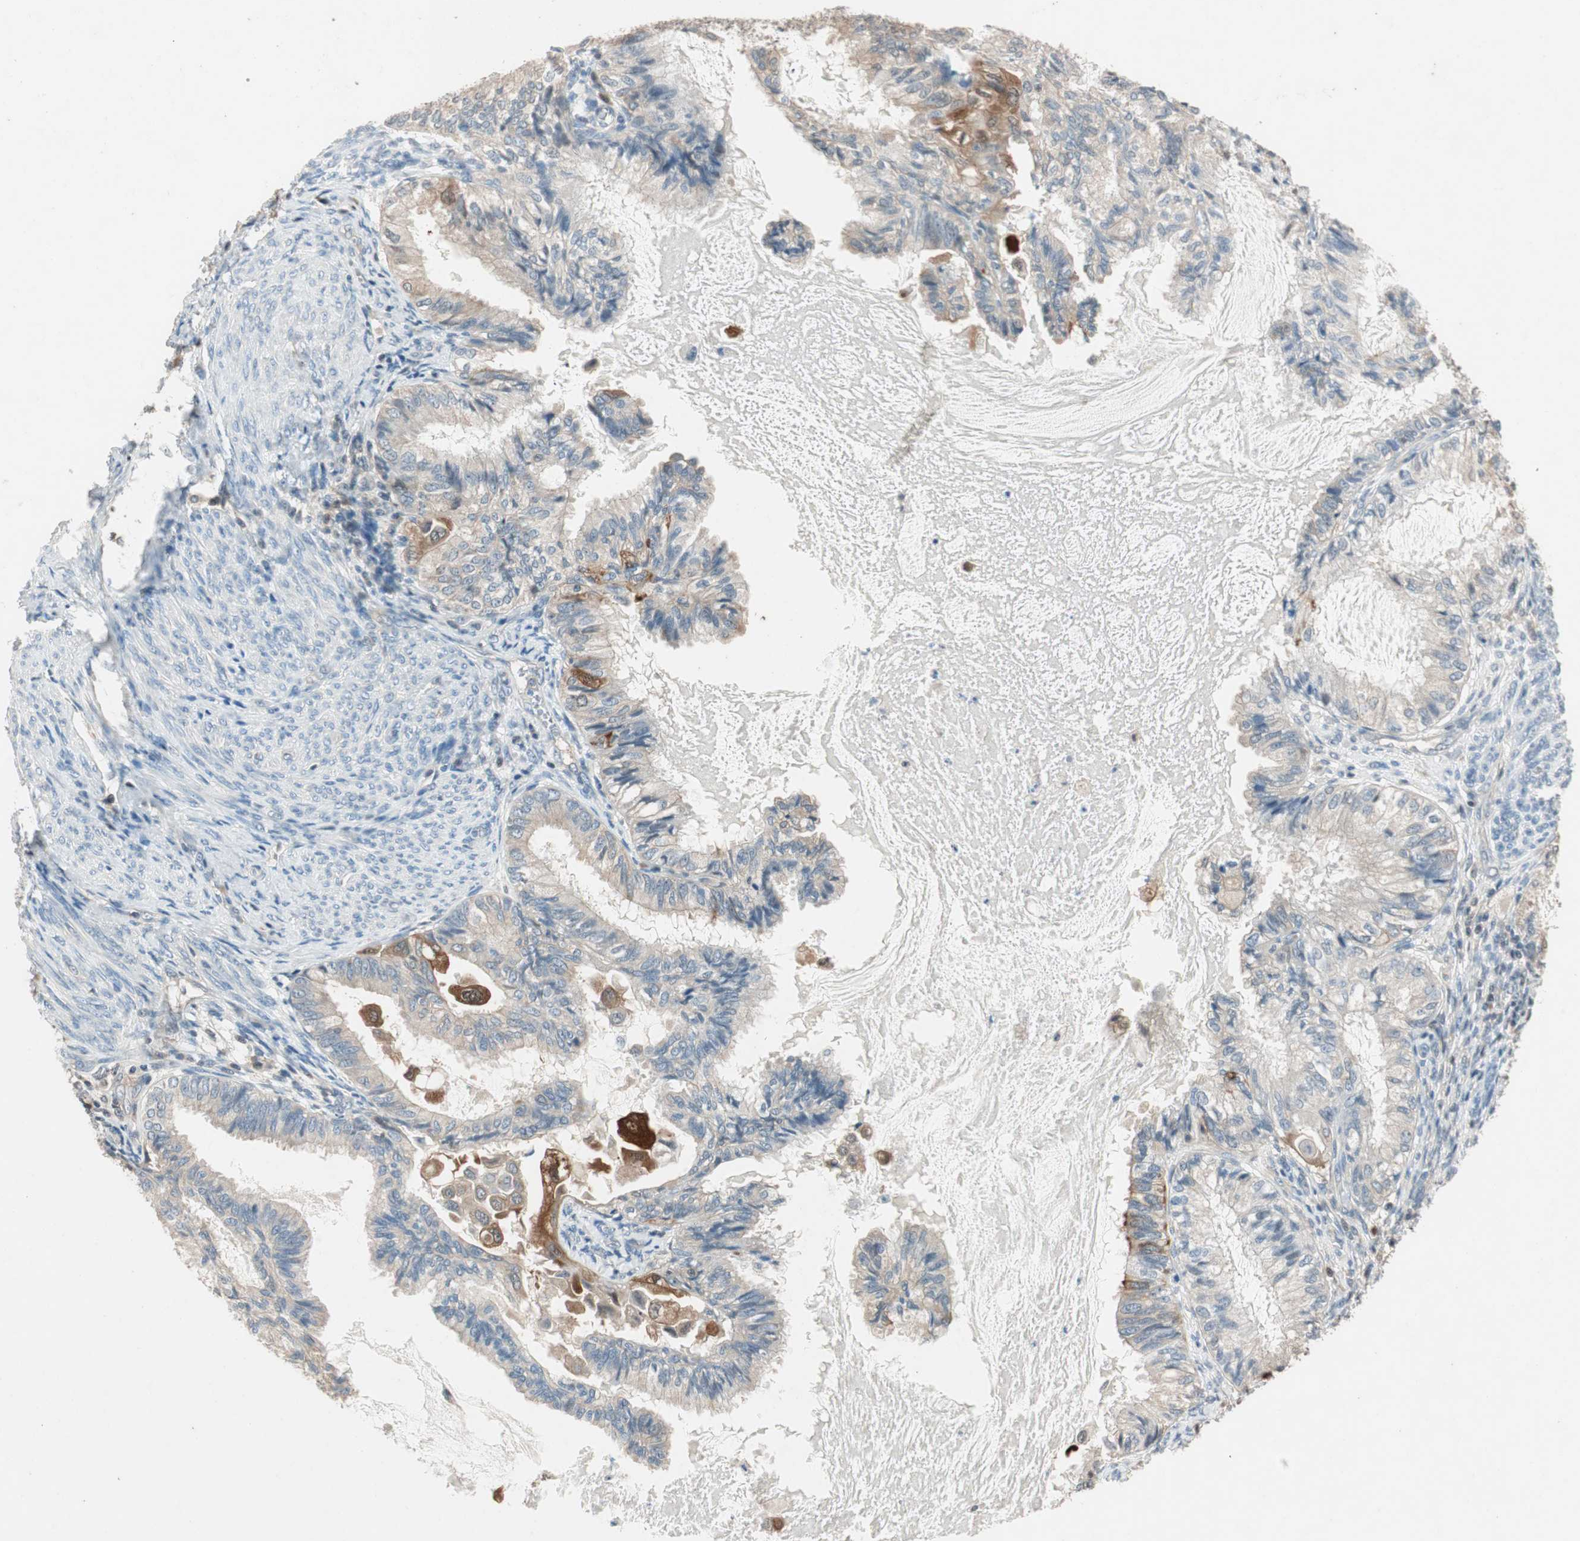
{"staining": {"intensity": "strong", "quantity": "<25%", "location": "cytoplasmic/membranous,nuclear"}, "tissue": "cervical cancer", "cell_type": "Tumor cells", "image_type": "cancer", "snomed": [{"axis": "morphology", "description": "Normal tissue, NOS"}, {"axis": "morphology", "description": "Adenocarcinoma, NOS"}, {"axis": "topography", "description": "Cervix"}, {"axis": "topography", "description": "Endometrium"}], "caption": "Cervical adenocarcinoma stained with a protein marker demonstrates strong staining in tumor cells.", "gene": "SERPINB5", "patient": {"sex": "female", "age": 86}}